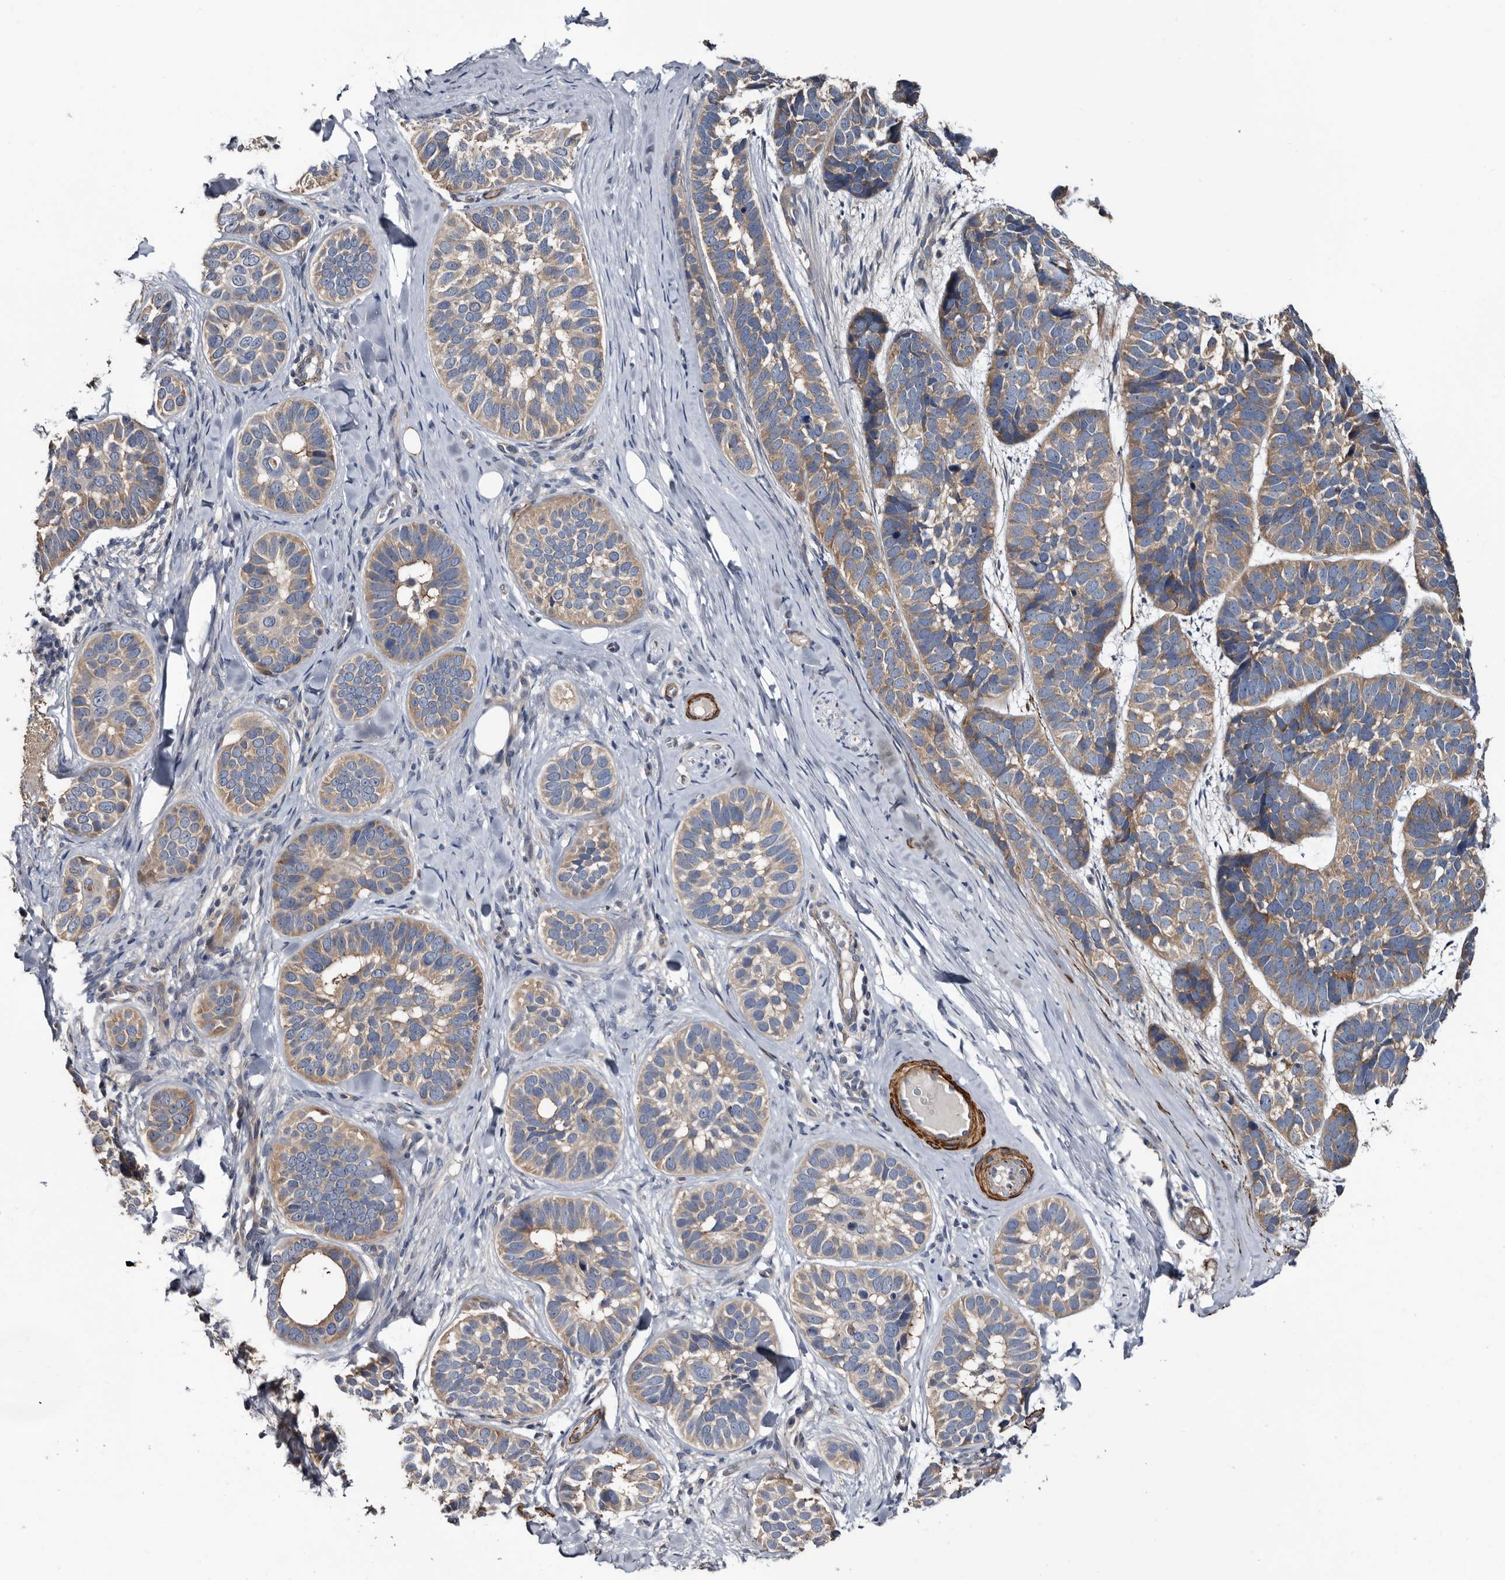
{"staining": {"intensity": "weak", "quantity": ">75%", "location": "cytoplasmic/membranous"}, "tissue": "skin cancer", "cell_type": "Tumor cells", "image_type": "cancer", "snomed": [{"axis": "morphology", "description": "Basal cell carcinoma"}, {"axis": "topography", "description": "Skin"}], "caption": "DAB immunohistochemical staining of skin cancer (basal cell carcinoma) reveals weak cytoplasmic/membranous protein expression in about >75% of tumor cells. (Stains: DAB (3,3'-diaminobenzidine) in brown, nuclei in blue, Microscopy: brightfield microscopy at high magnification).", "gene": "IARS1", "patient": {"sex": "male", "age": 62}}